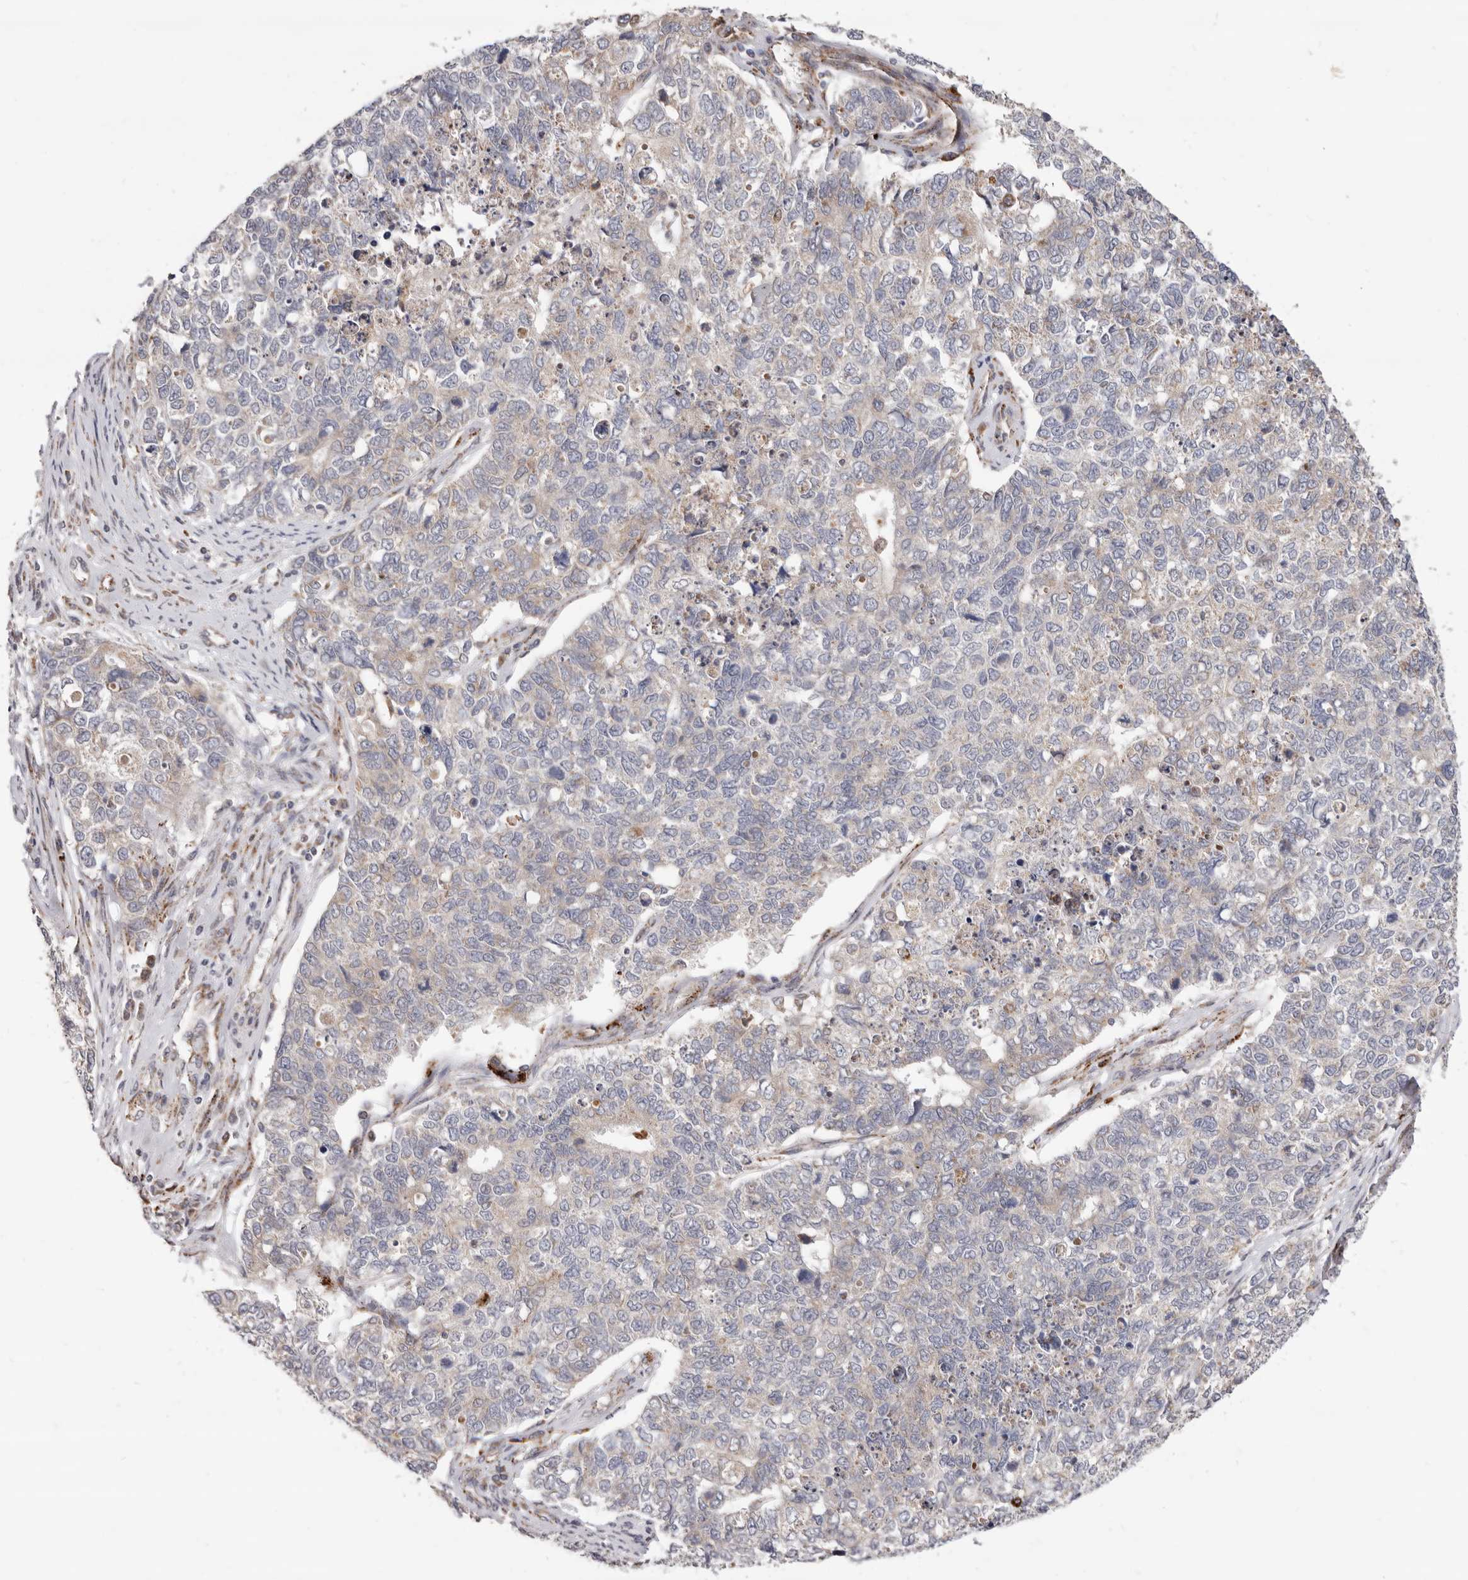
{"staining": {"intensity": "negative", "quantity": "none", "location": "none"}, "tissue": "cervical cancer", "cell_type": "Tumor cells", "image_type": "cancer", "snomed": [{"axis": "morphology", "description": "Squamous cell carcinoma, NOS"}, {"axis": "topography", "description": "Cervix"}], "caption": "There is no significant staining in tumor cells of cervical squamous cell carcinoma.", "gene": "TOR3A", "patient": {"sex": "female", "age": 63}}